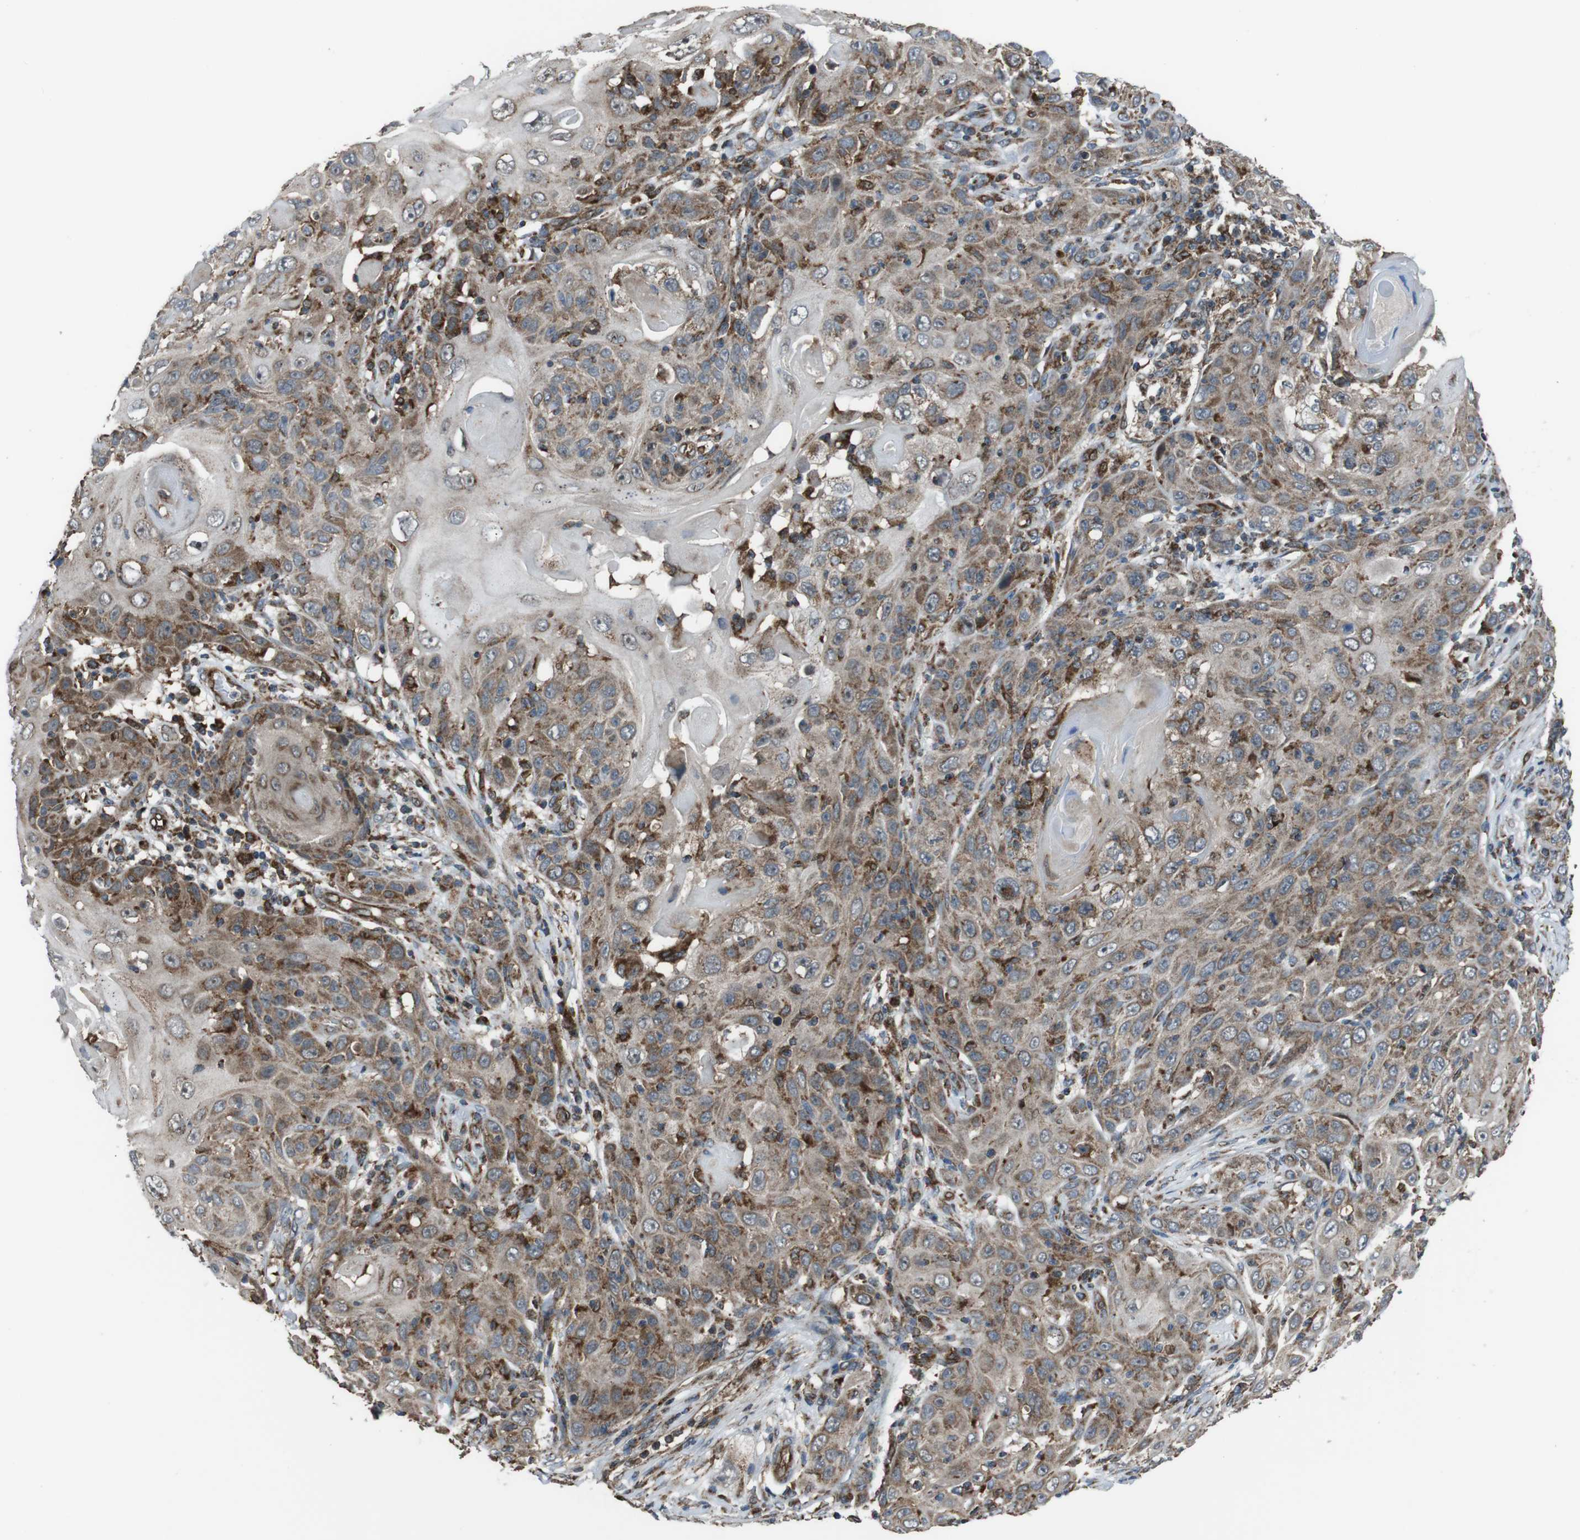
{"staining": {"intensity": "moderate", "quantity": ">75%", "location": "cytoplasmic/membranous"}, "tissue": "skin cancer", "cell_type": "Tumor cells", "image_type": "cancer", "snomed": [{"axis": "morphology", "description": "Squamous cell carcinoma, NOS"}, {"axis": "topography", "description": "Skin"}], "caption": "The photomicrograph demonstrates immunohistochemical staining of skin cancer. There is moderate cytoplasmic/membranous expression is present in approximately >75% of tumor cells.", "gene": "GIMAP8", "patient": {"sex": "female", "age": 88}}